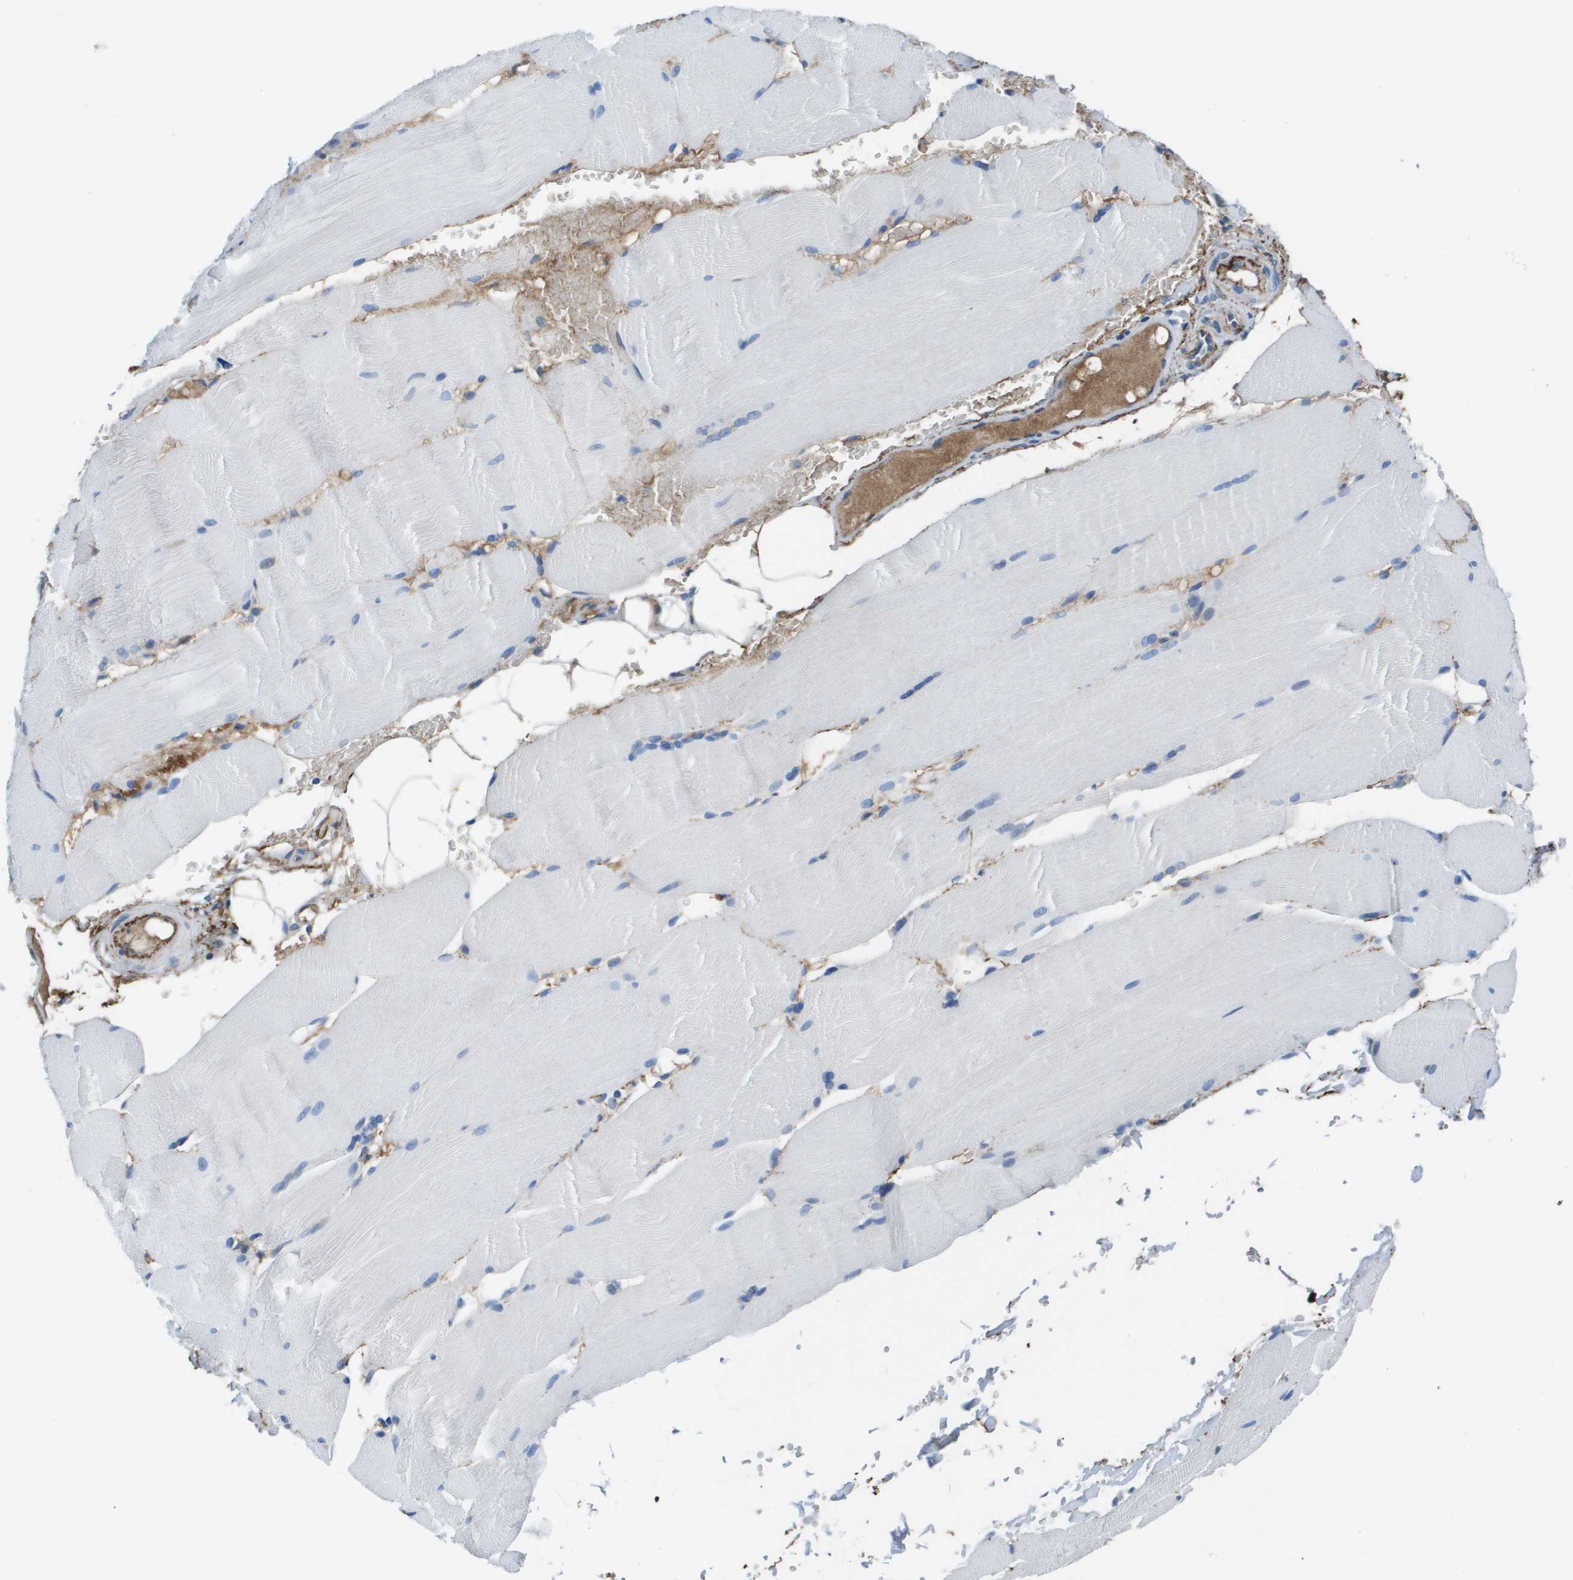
{"staining": {"intensity": "negative", "quantity": "none", "location": "none"}, "tissue": "skeletal muscle", "cell_type": "Myocytes", "image_type": "normal", "snomed": [{"axis": "morphology", "description": "Normal tissue, NOS"}, {"axis": "topography", "description": "Skin"}, {"axis": "topography", "description": "Skeletal muscle"}], "caption": "A high-resolution photomicrograph shows immunohistochemistry (IHC) staining of unremarkable skeletal muscle, which displays no significant staining in myocytes.", "gene": "VTN", "patient": {"sex": "male", "age": 83}}